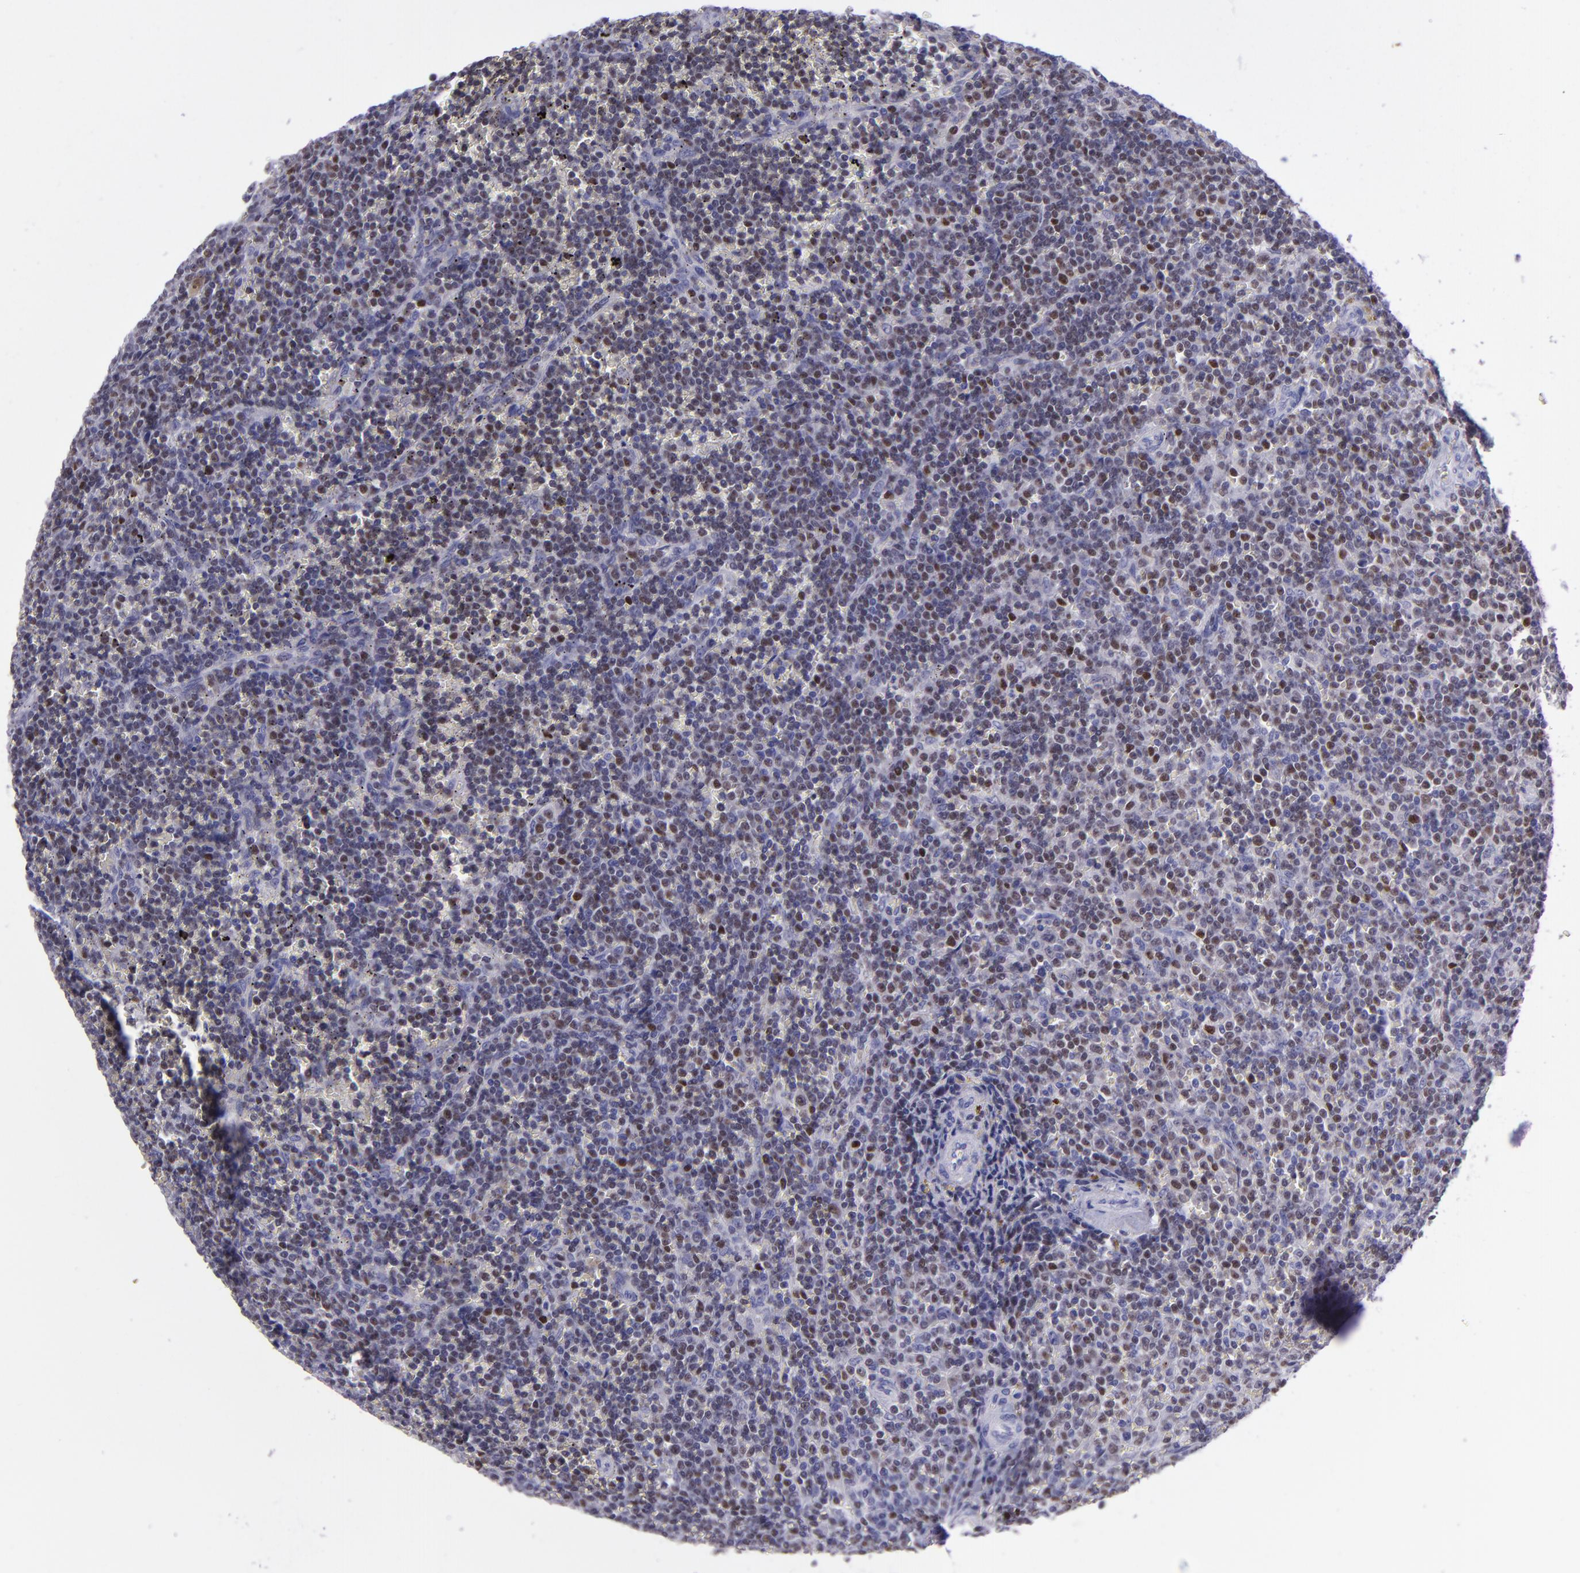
{"staining": {"intensity": "strong", "quantity": "25%-75%", "location": "nuclear"}, "tissue": "lymphoma", "cell_type": "Tumor cells", "image_type": "cancer", "snomed": [{"axis": "morphology", "description": "Malignant lymphoma, non-Hodgkin's type, Low grade"}, {"axis": "topography", "description": "Spleen"}], "caption": "Approximately 25%-75% of tumor cells in lymphoma show strong nuclear protein staining as visualized by brown immunohistochemical staining.", "gene": "POU2F2", "patient": {"sex": "male", "age": 80}}